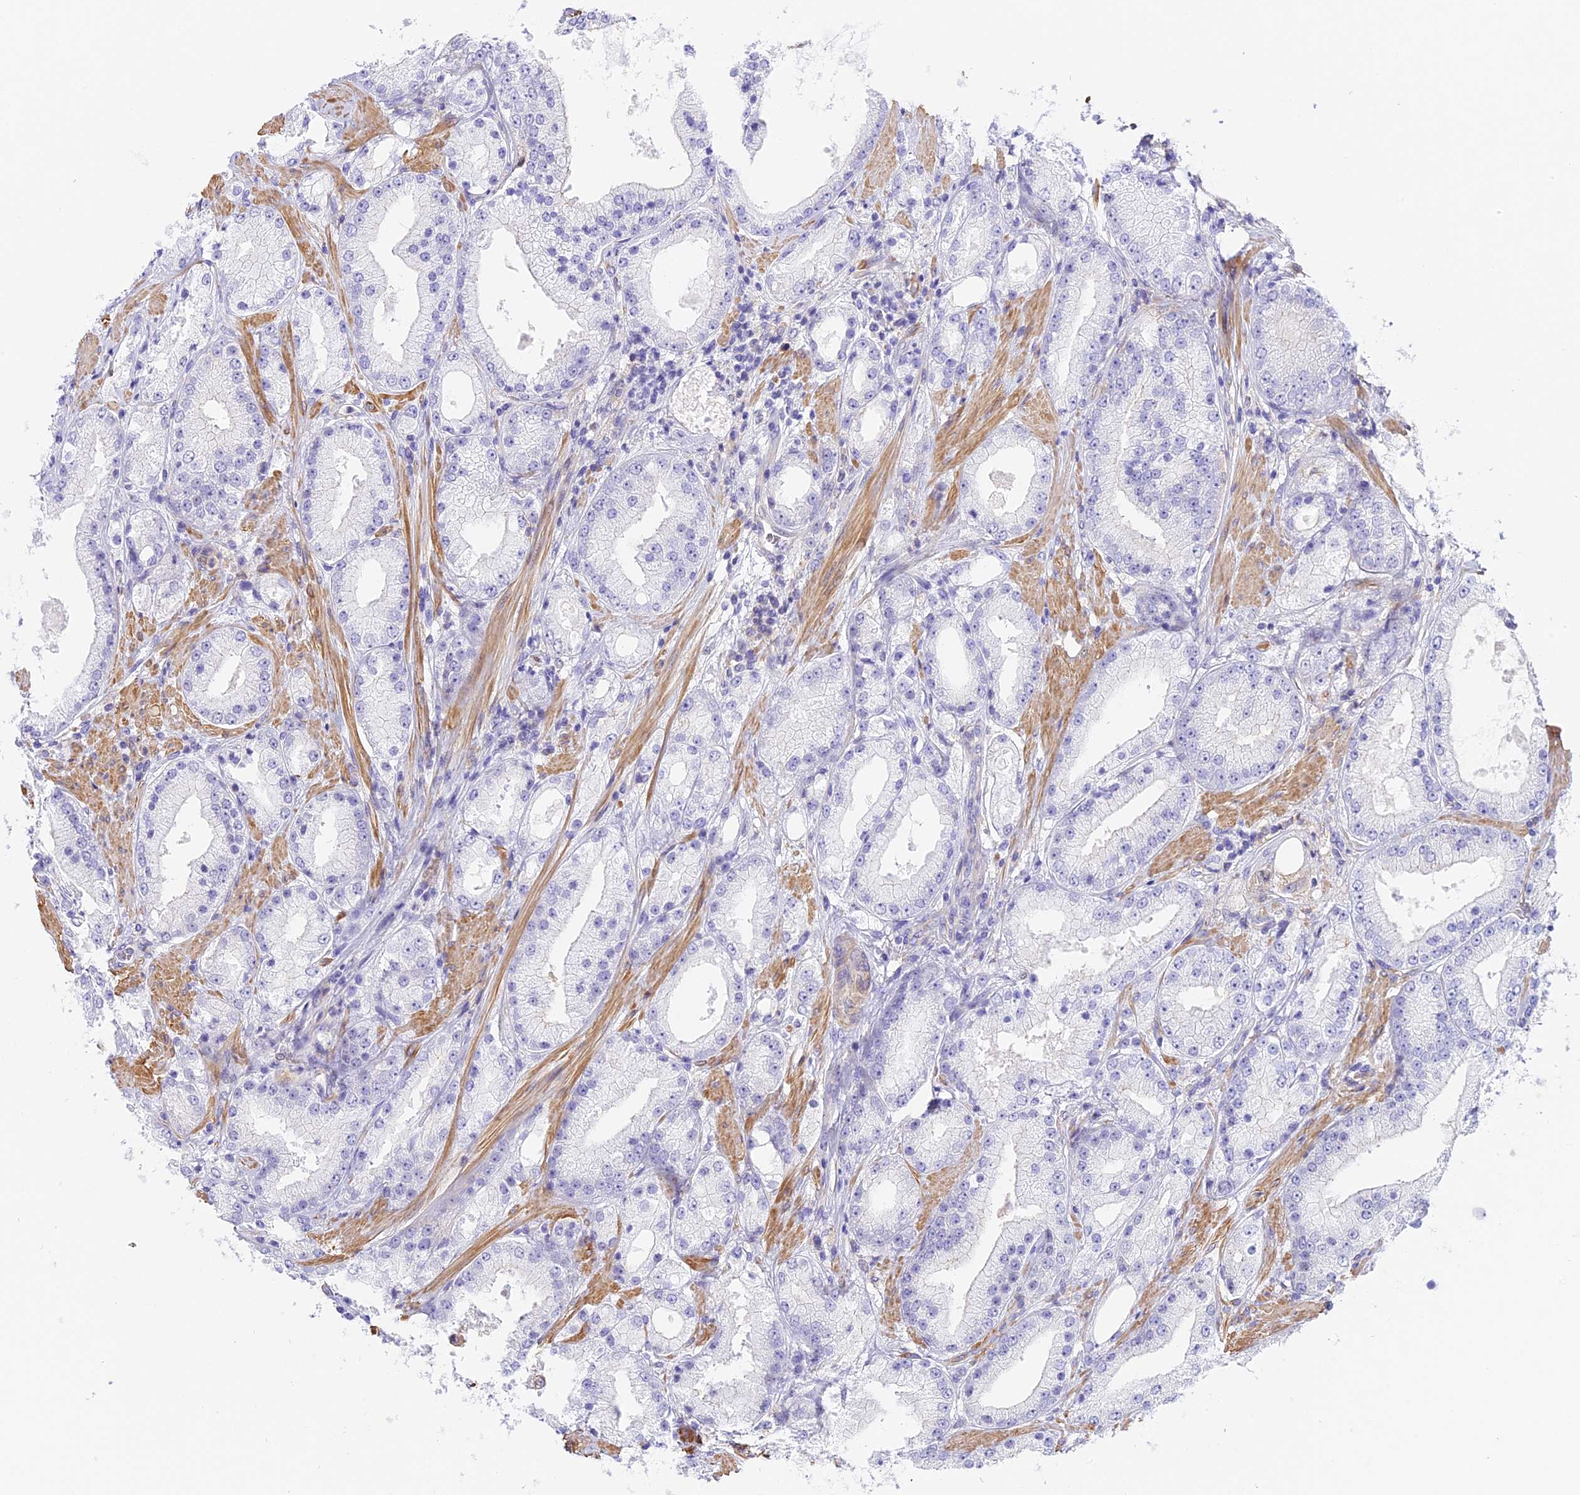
{"staining": {"intensity": "negative", "quantity": "none", "location": "none"}, "tissue": "prostate cancer", "cell_type": "Tumor cells", "image_type": "cancer", "snomed": [{"axis": "morphology", "description": "Adenocarcinoma, Low grade"}, {"axis": "topography", "description": "Prostate"}], "caption": "Immunohistochemistry of prostate cancer (adenocarcinoma (low-grade)) exhibits no expression in tumor cells.", "gene": "HOMER3", "patient": {"sex": "male", "age": 67}}